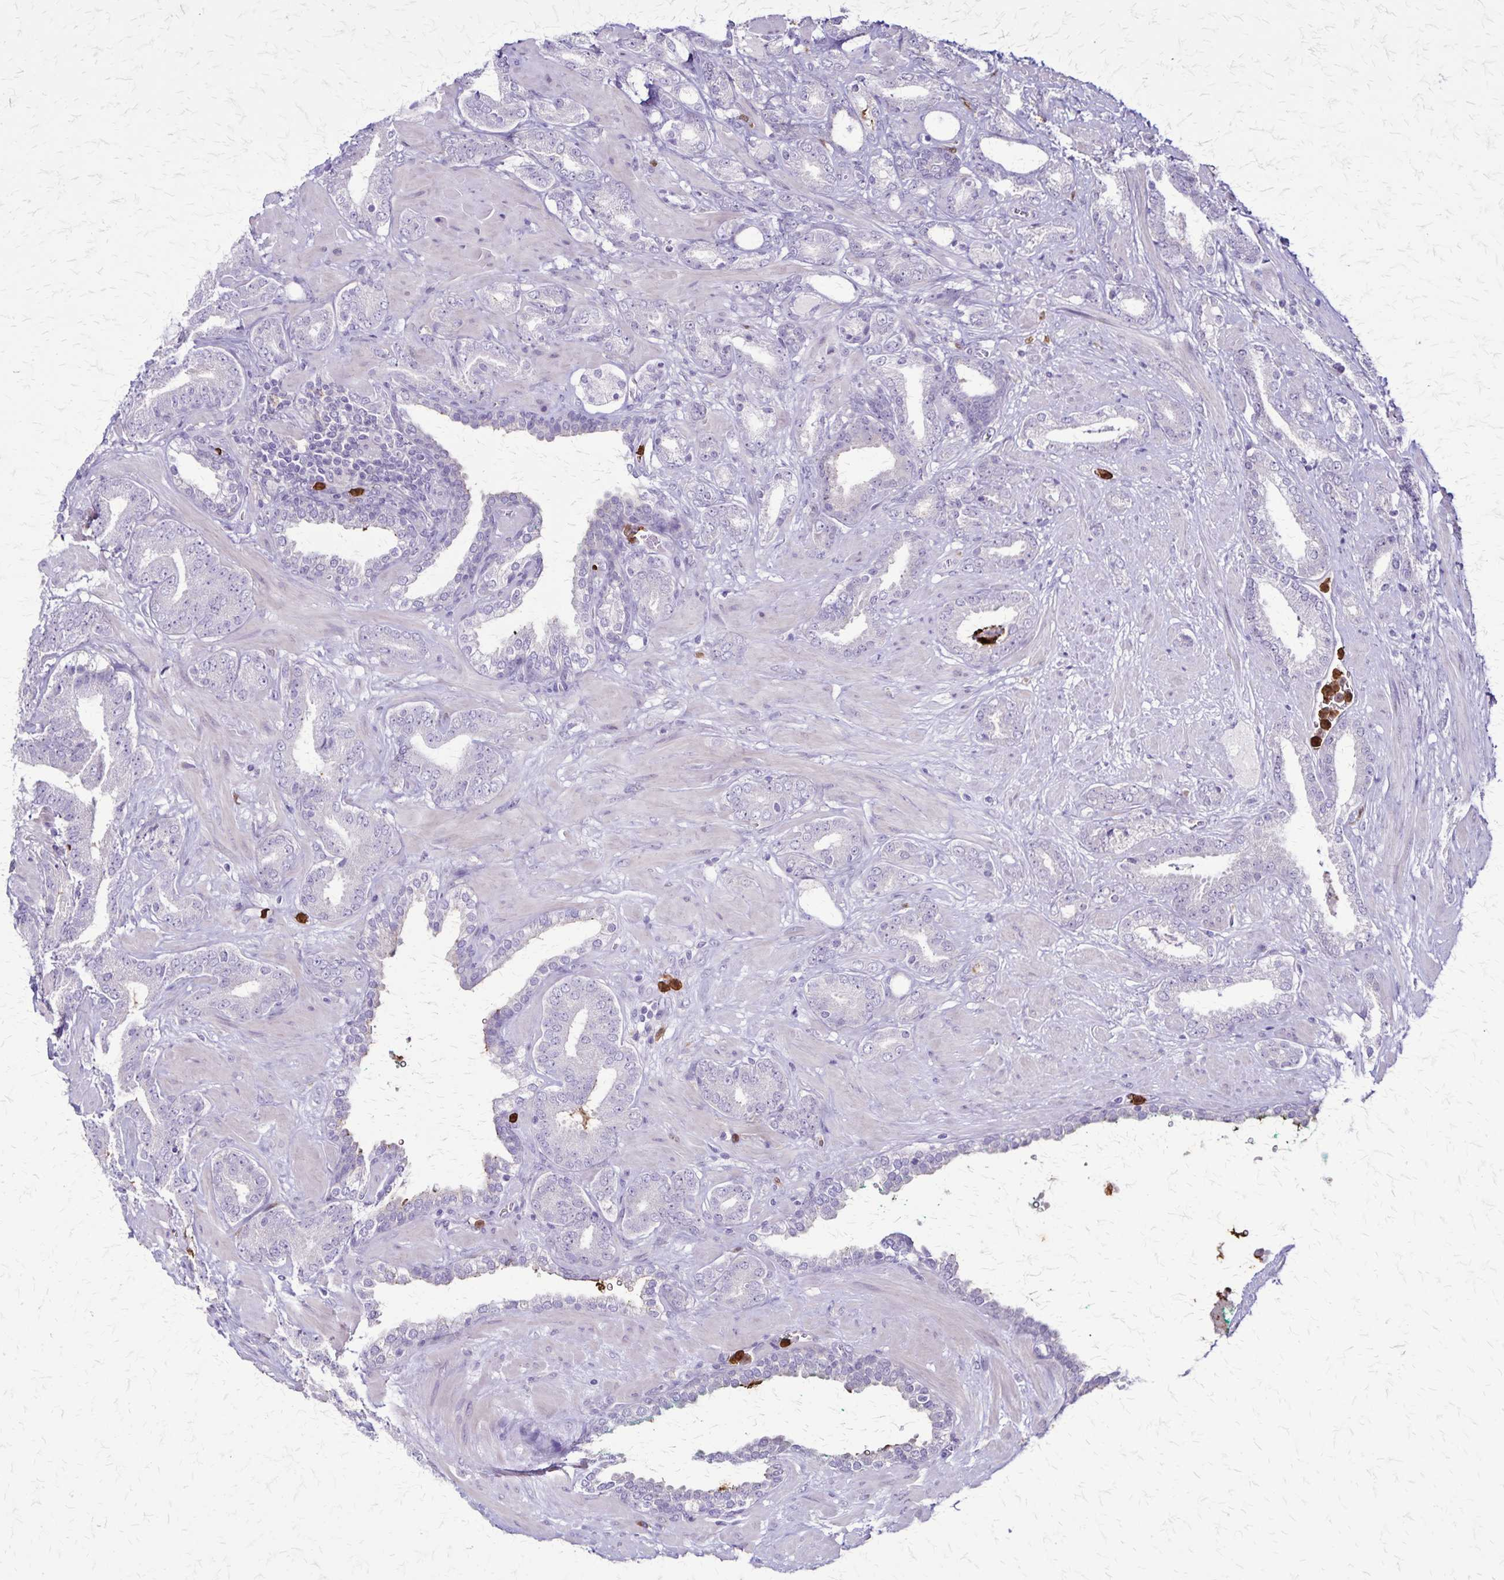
{"staining": {"intensity": "negative", "quantity": "none", "location": "none"}, "tissue": "prostate cancer", "cell_type": "Tumor cells", "image_type": "cancer", "snomed": [{"axis": "morphology", "description": "Adenocarcinoma, High grade"}, {"axis": "topography", "description": "Prostate"}], "caption": "An immunohistochemistry histopathology image of prostate cancer (high-grade adenocarcinoma) is shown. There is no staining in tumor cells of prostate cancer (high-grade adenocarcinoma). Nuclei are stained in blue.", "gene": "ULBP3", "patient": {"sex": "male", "age": 56}}